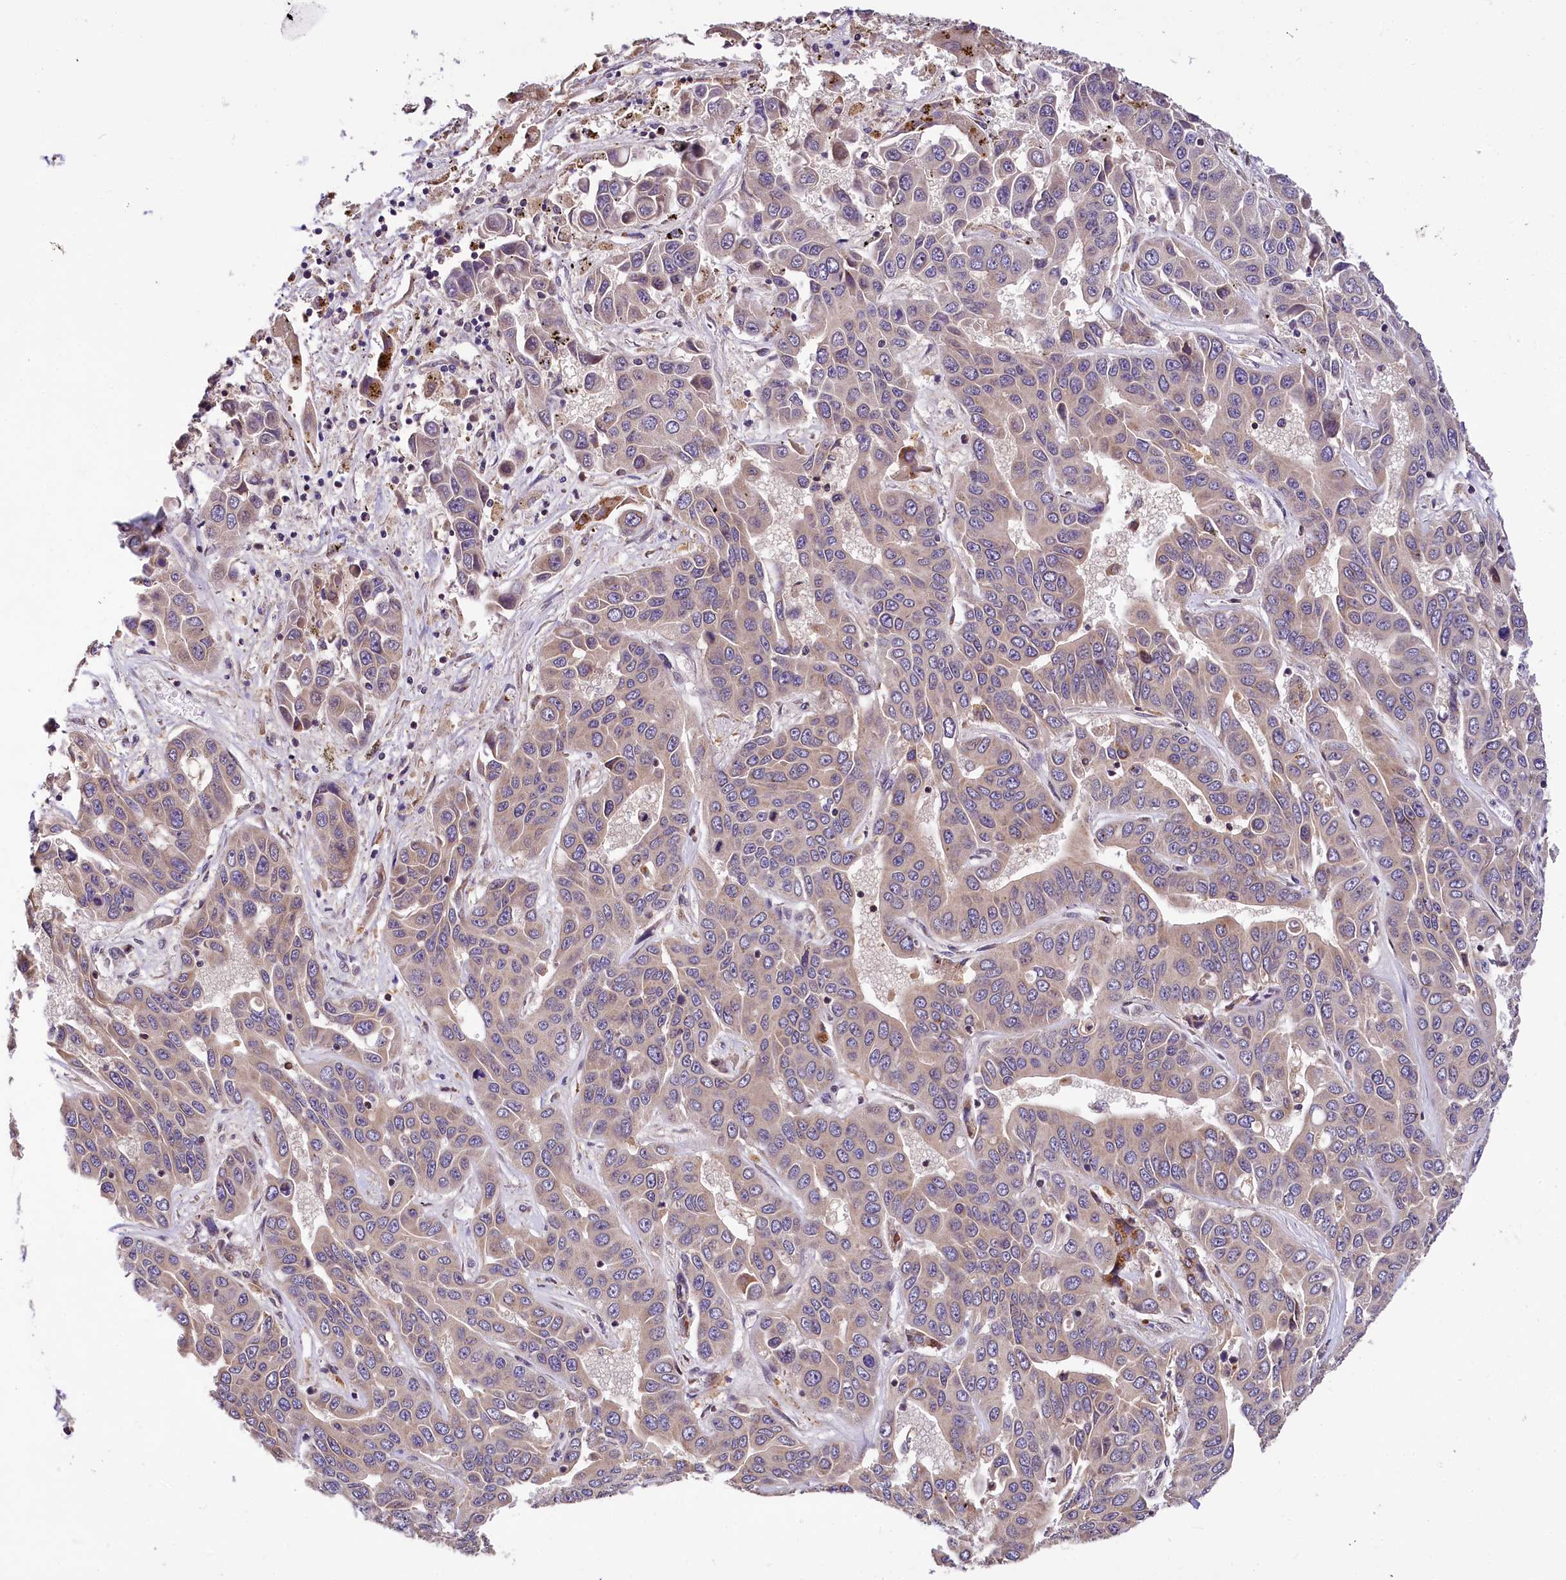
{"staining": {"intensity": "weak", "quantity": "25%-75%", "location": "cytoplasmic/membranous"}, "tissue": "liver cancer", "cell_type": "Tumor cells", "image_type": "cancer", "snomed": [{"axis": "morphology", "description": "Cholangiocarcinoma"}, {"axis": "topography", "description": "Liver"}], "caption": "IHC image of human liver cholangiocarcinoma stained for a protein (brown), which exhibits low levels of weak cytoplasmic/membranous staining in approximately 25%-75% of tumor cells.", "gene": "SUPV3L1", "patient": {"sex": "female", "age": 52}}